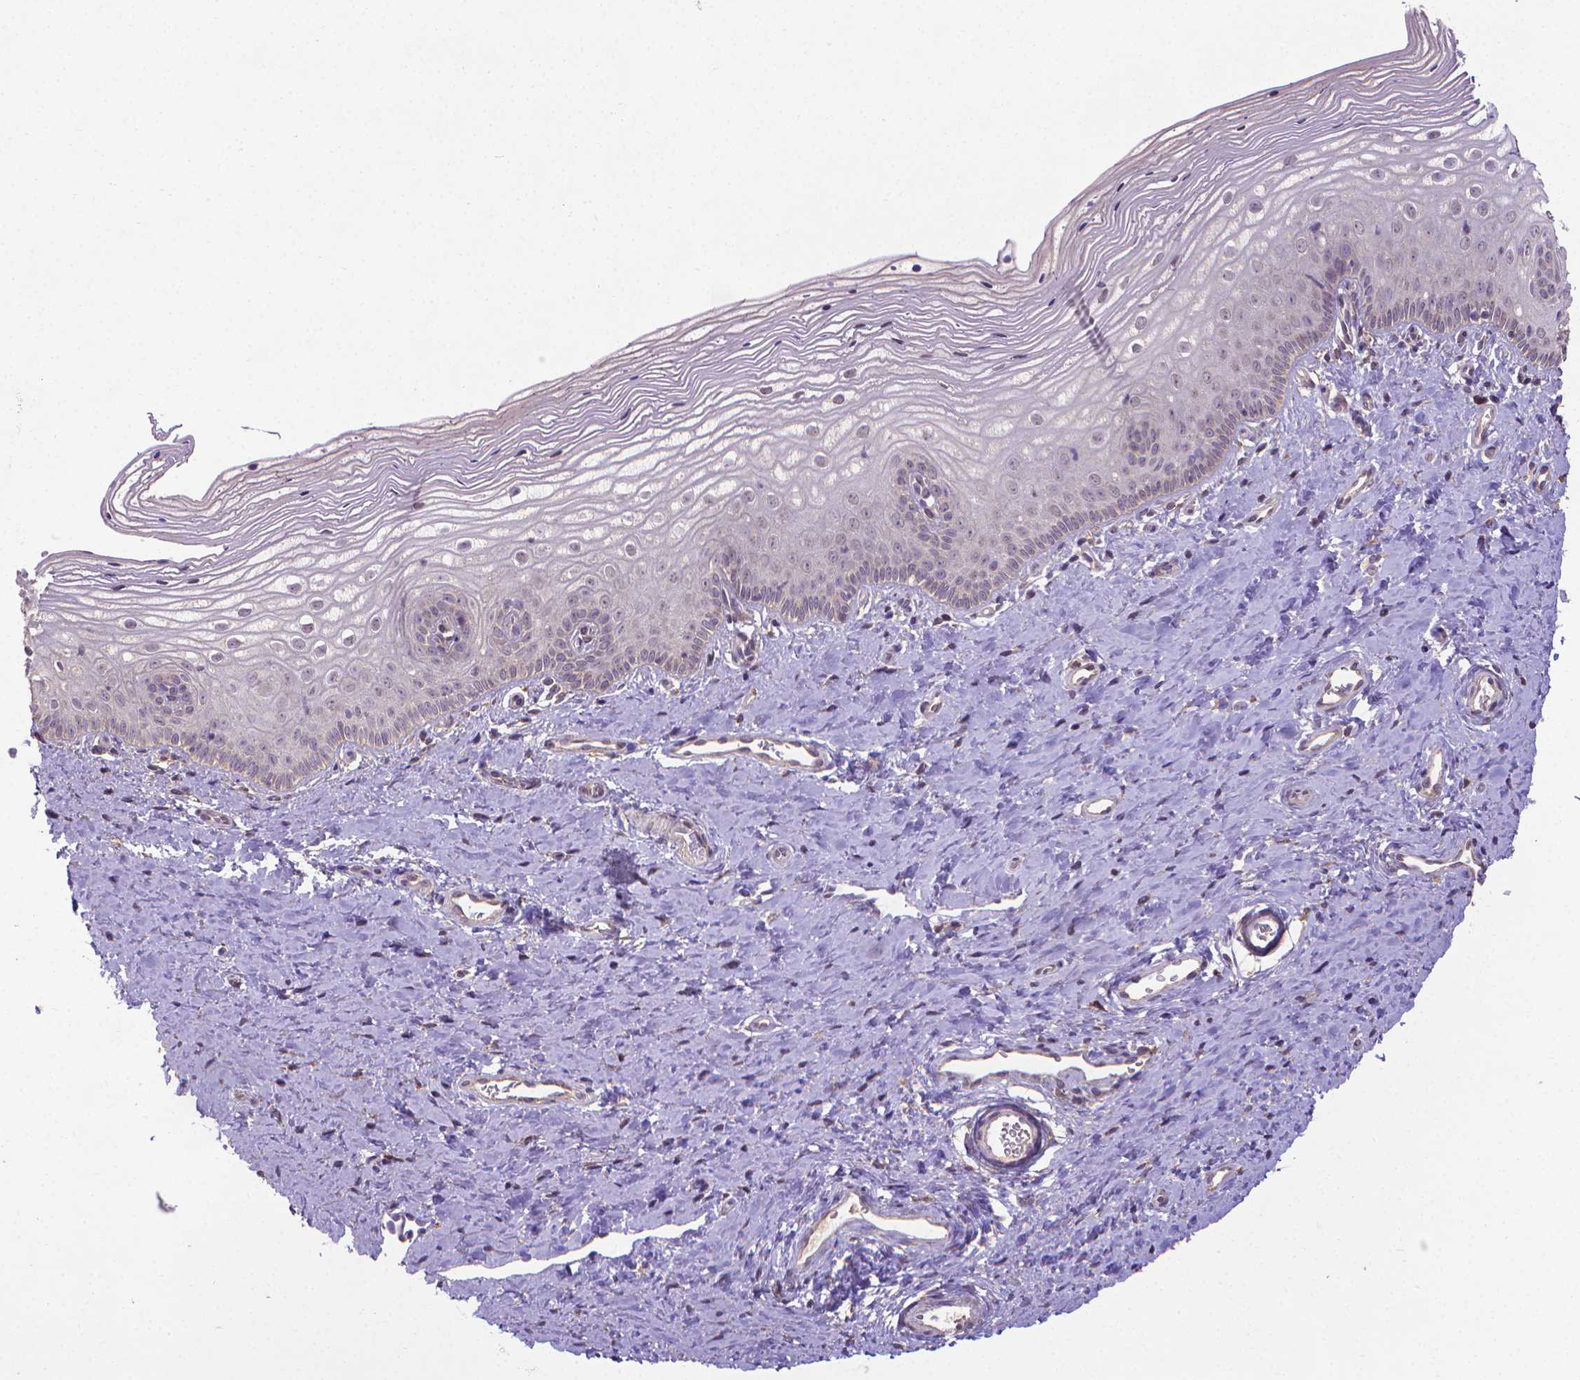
{"staining": {"intensity": "weak", "quantity": "<25%", "location": "cytoplasmic/membranous"}, "tissue": "vagina", "cell_type": "Squamous epithelial cells", "image_type": "normal", "snomed": [{"axis": "morphology", "description": "Normal tissue, NOS"}, {"axis": "topography", "description": "Vagina"}], "caption": "Immunohistochemical staining of benign human vagina shows no significant staining in squamous epithelial cells. Brightfield microscopy of immunohistochemistry (IHC) stained with DAB (3,3'-diaminobenzidine) (brown) and hematoxylin (blue), captured at high magnification.", "gene": "GPR63", "patient": {"sex": "female", "age": 39}}